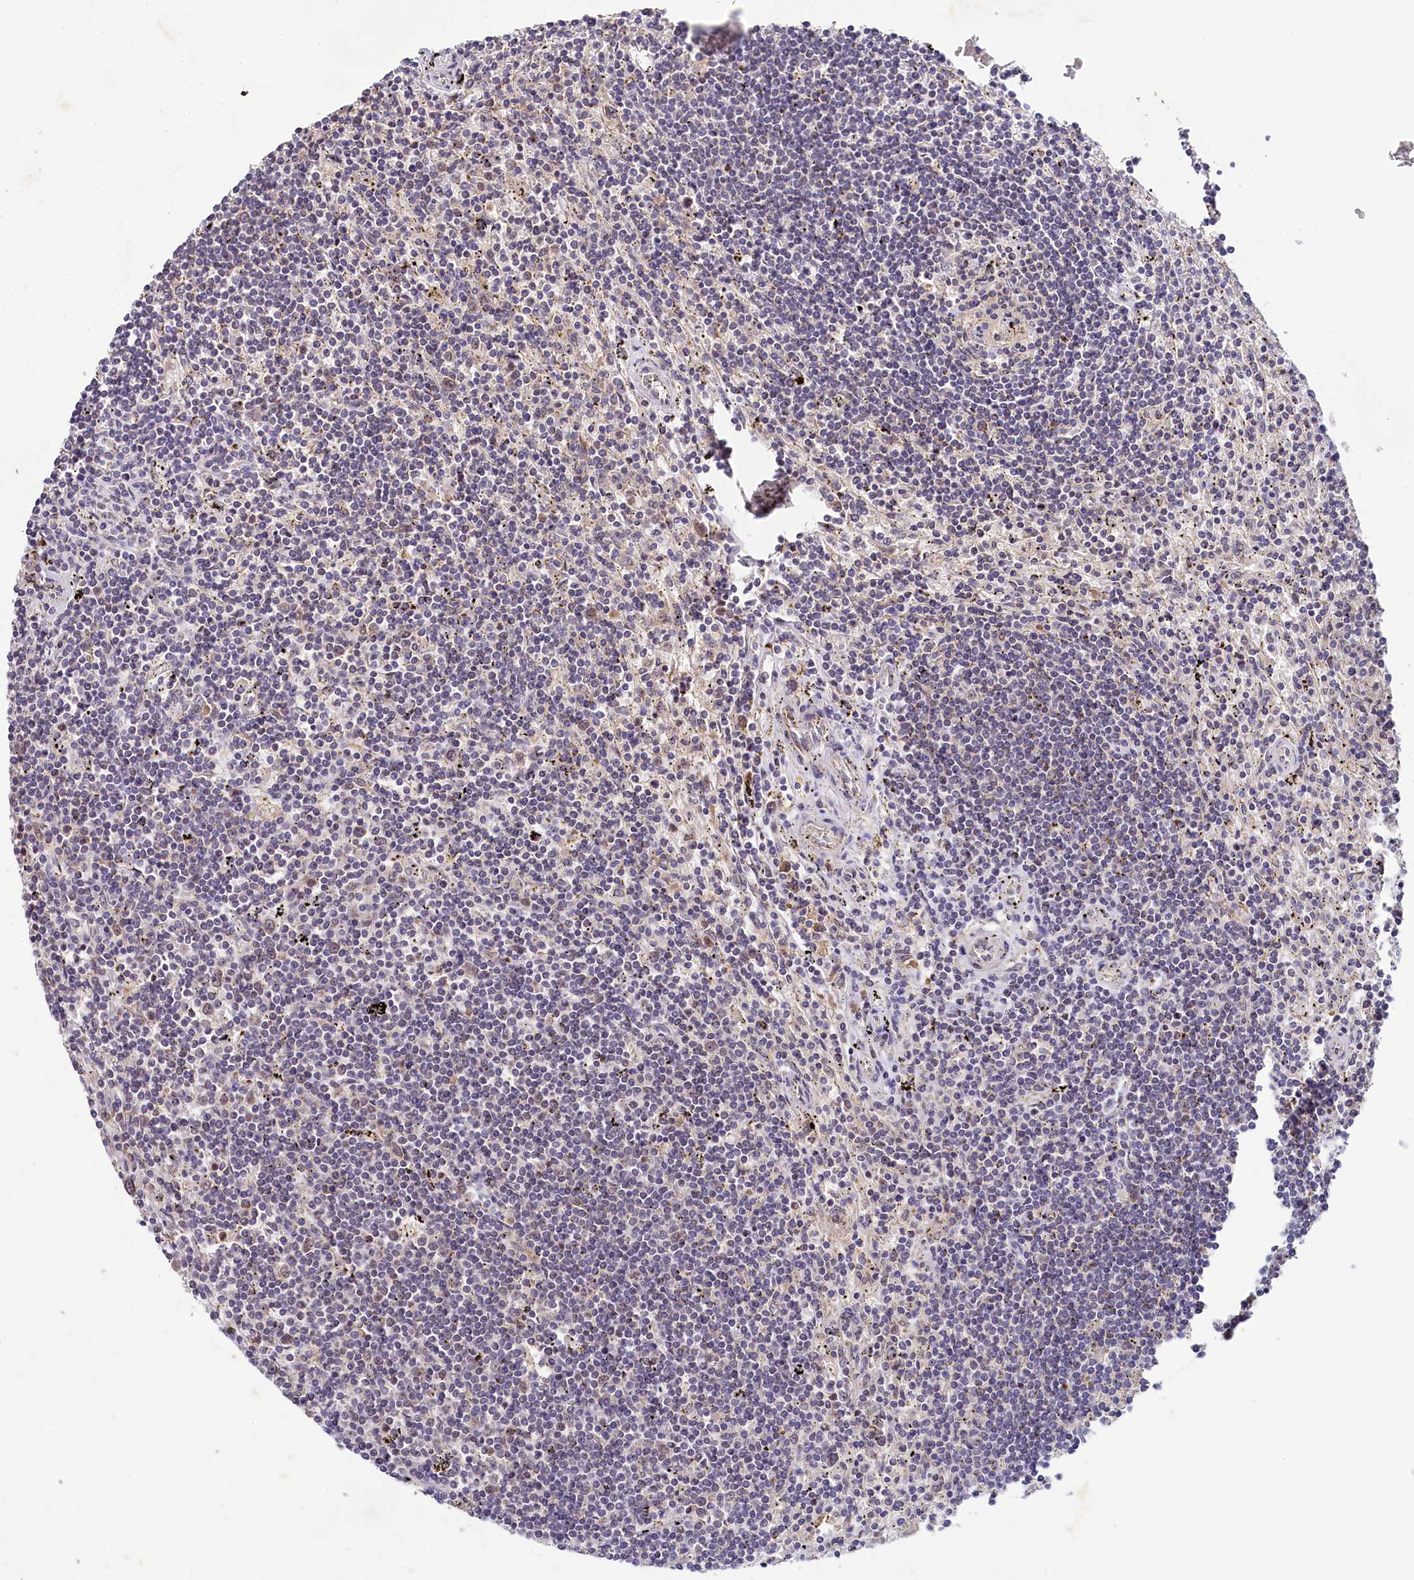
{"staining": {"intensity": "weak", "quantity": "<25%", "location": "nuclear"}, "tissue": "lymphoma", "cell_type": "Tumor cells", "image_type": "cancer", "snomed": [{"axis": "morphology", "description": "Malignant lymphoma, non-Hodgkin's type, Low grade"}, {"axis": "topography", "description": "Spleen"}], "caption": "This is a photomicrograph of immunohistochemistry (IHC) staining of low-grade malignant lymphoma, non-Hodgkin's type, which shows no positivity in tumor cells.", "gene": "SPINK9", "patient": {"sex": "male", "age": 76}}